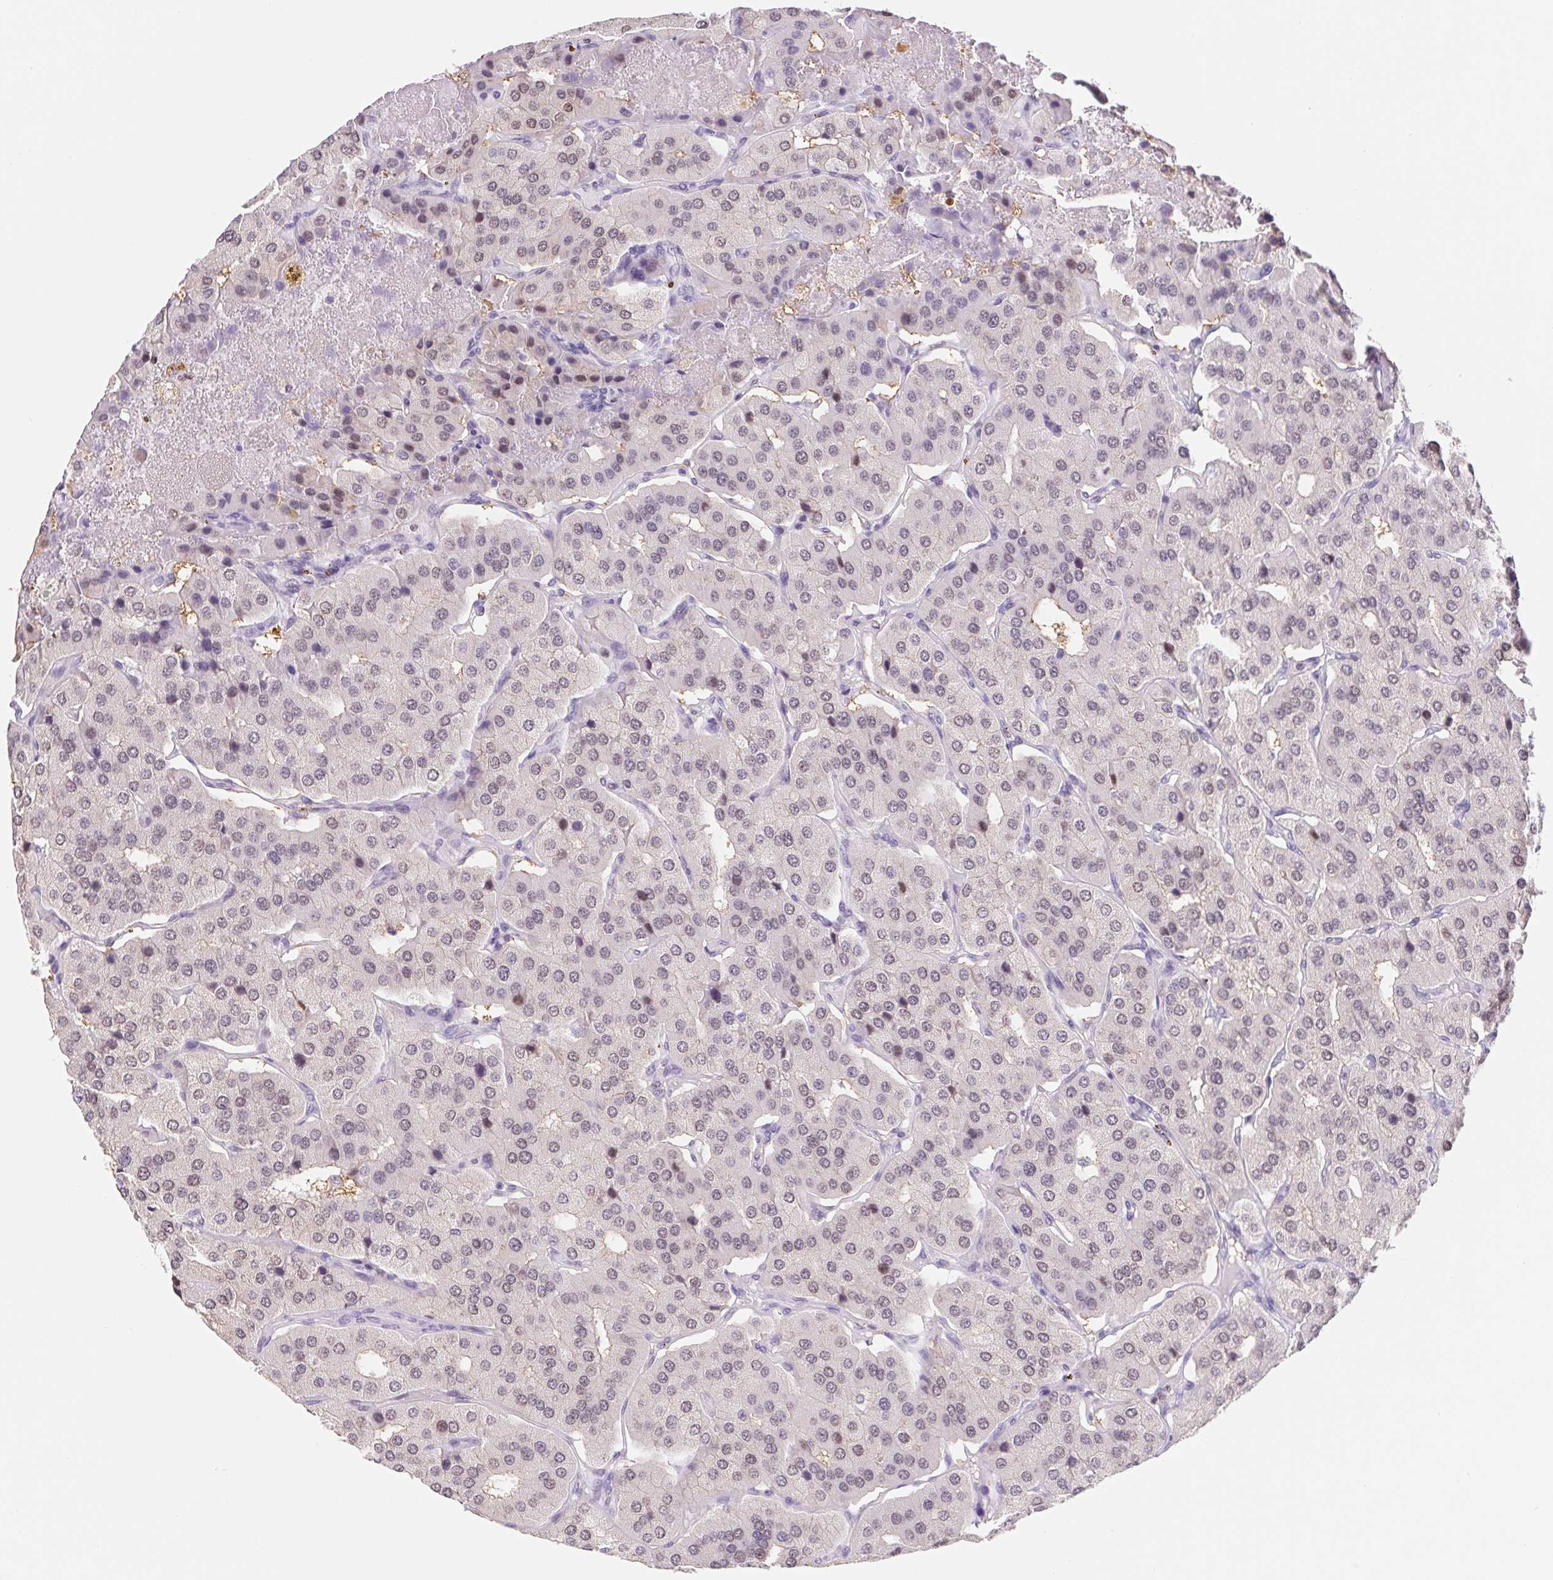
{"staining": {"intensity": "weak", "quantity": "<25%", "location": "nuclear"}, "tissue": "parathyroid gland", "cell_type": "Glandular cells", "image_type": "normal", "snomed": [{"axis": "morphology", "description": "Normal tissue, NOS"}, {"axis": "morphology", "description": "Adenoma, NOS"}, {"axis": "topography", "description": "Parathyroid gland"}], "caption": "Protein analysis of unremarkable parathyroid gland exhibits no significant expression in glandular cells.", "gene": "L3MBTL4", "patient": {"sex": "female", "age": 86}}